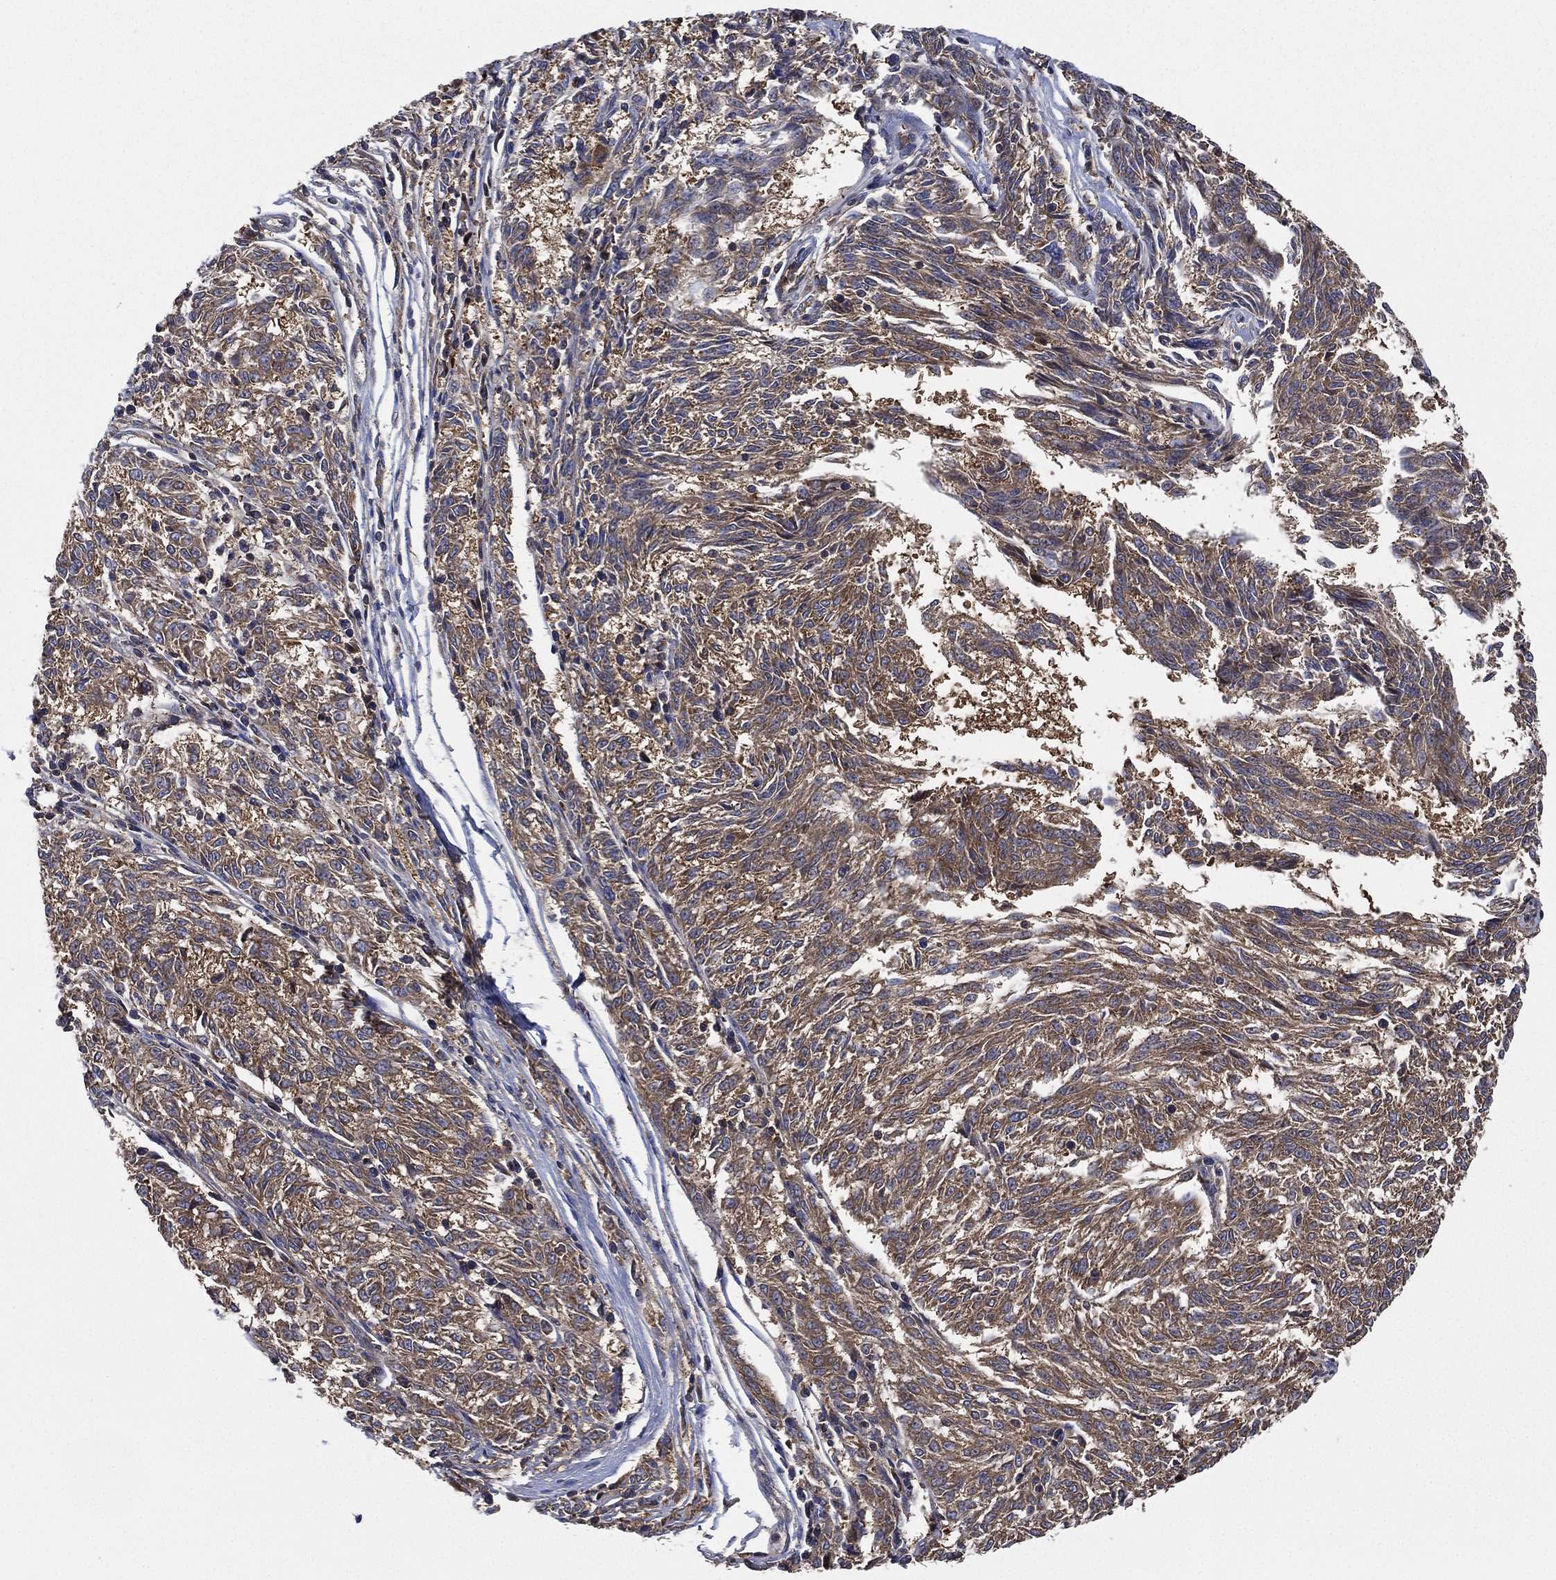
{"staining": {"intensity": "moderate", "quantity": "25%-75%", "location": "cytoplasmic/membranous"}, "tissue": "melanoma", "cell_type": "Tumor cells", "image_type": "cancer", "snomed": [{"axis": "morphology", "description": "Malignant melanoma, NOS"}, {"axis": "topography", "description": "Skin"}], "caption": "Malignant melanoma stained with DAB (3,3'-diaminobenzidine) immunohistochemistry displays medium levels of moderate cytoplasmic/membranous staining in approximately 25%-75% of tumor cells.", "gene": "SMPD3", "patient": {"sex": "female", "age": 72}}